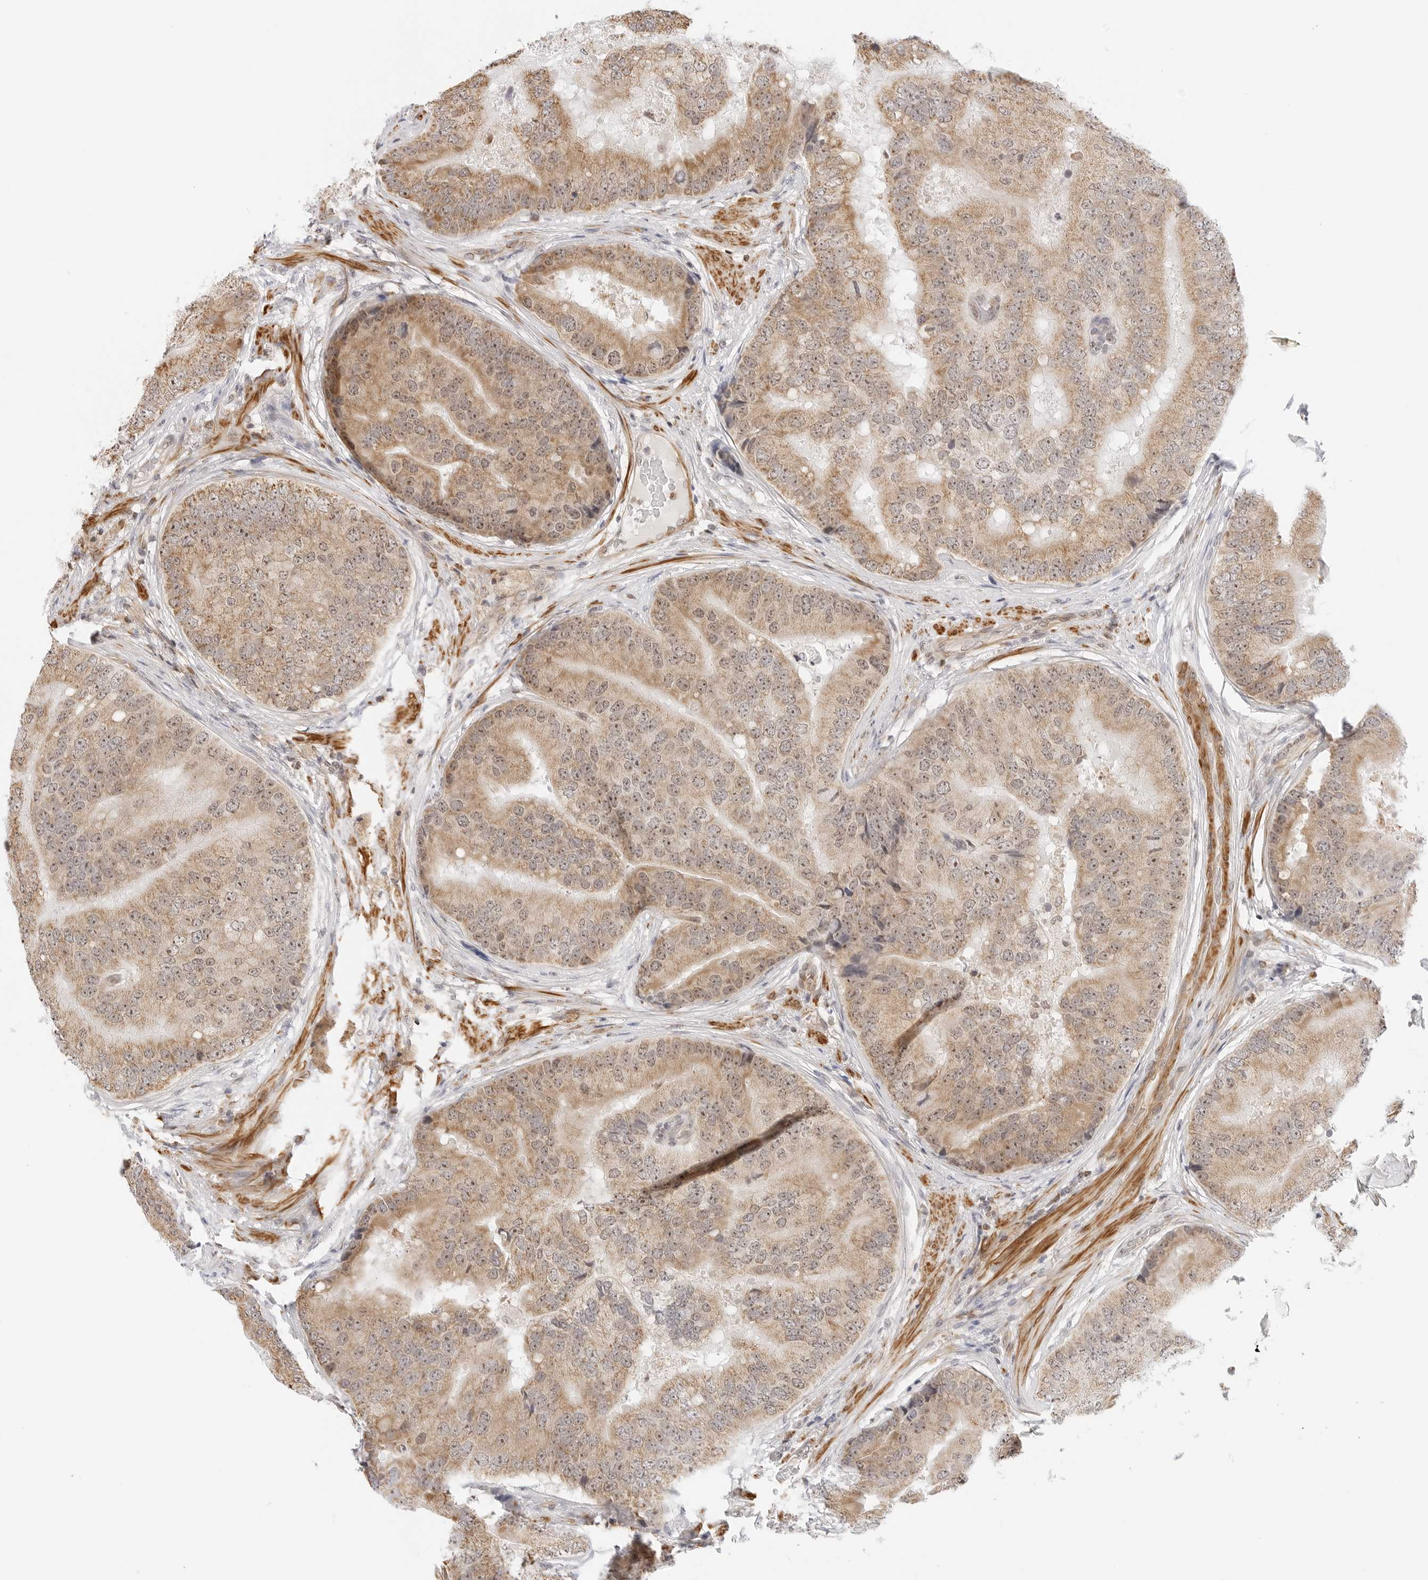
{"staining": {"intensity": "weak", "quantity": ">75%", "location": "cytoplasmic/membranous,nuclear"}, "tissue": "prostate cancer", "cell_type": "Tumor cells", "image_type": "cancer", "snomed": [{"axis": "morphology", "description": "Adenocarcinoma, High grade"}, {"axis": "topography", "description": "Prostate"}], "caption": "Prostate cancer (high-grade adenocarcinoma) tissue displays weak cytoplasmic/membranous and nuclear expression in about >75% of tumor cells, visualized by immunohistochemistry. The staining was performed using DAB to visualize the protein expression in brown, while the nuclei were stained in blue with hematoxylin (Magnification: 20x).", "gene": "GORAB", "patient": {"sex": "male", "age": 70}}